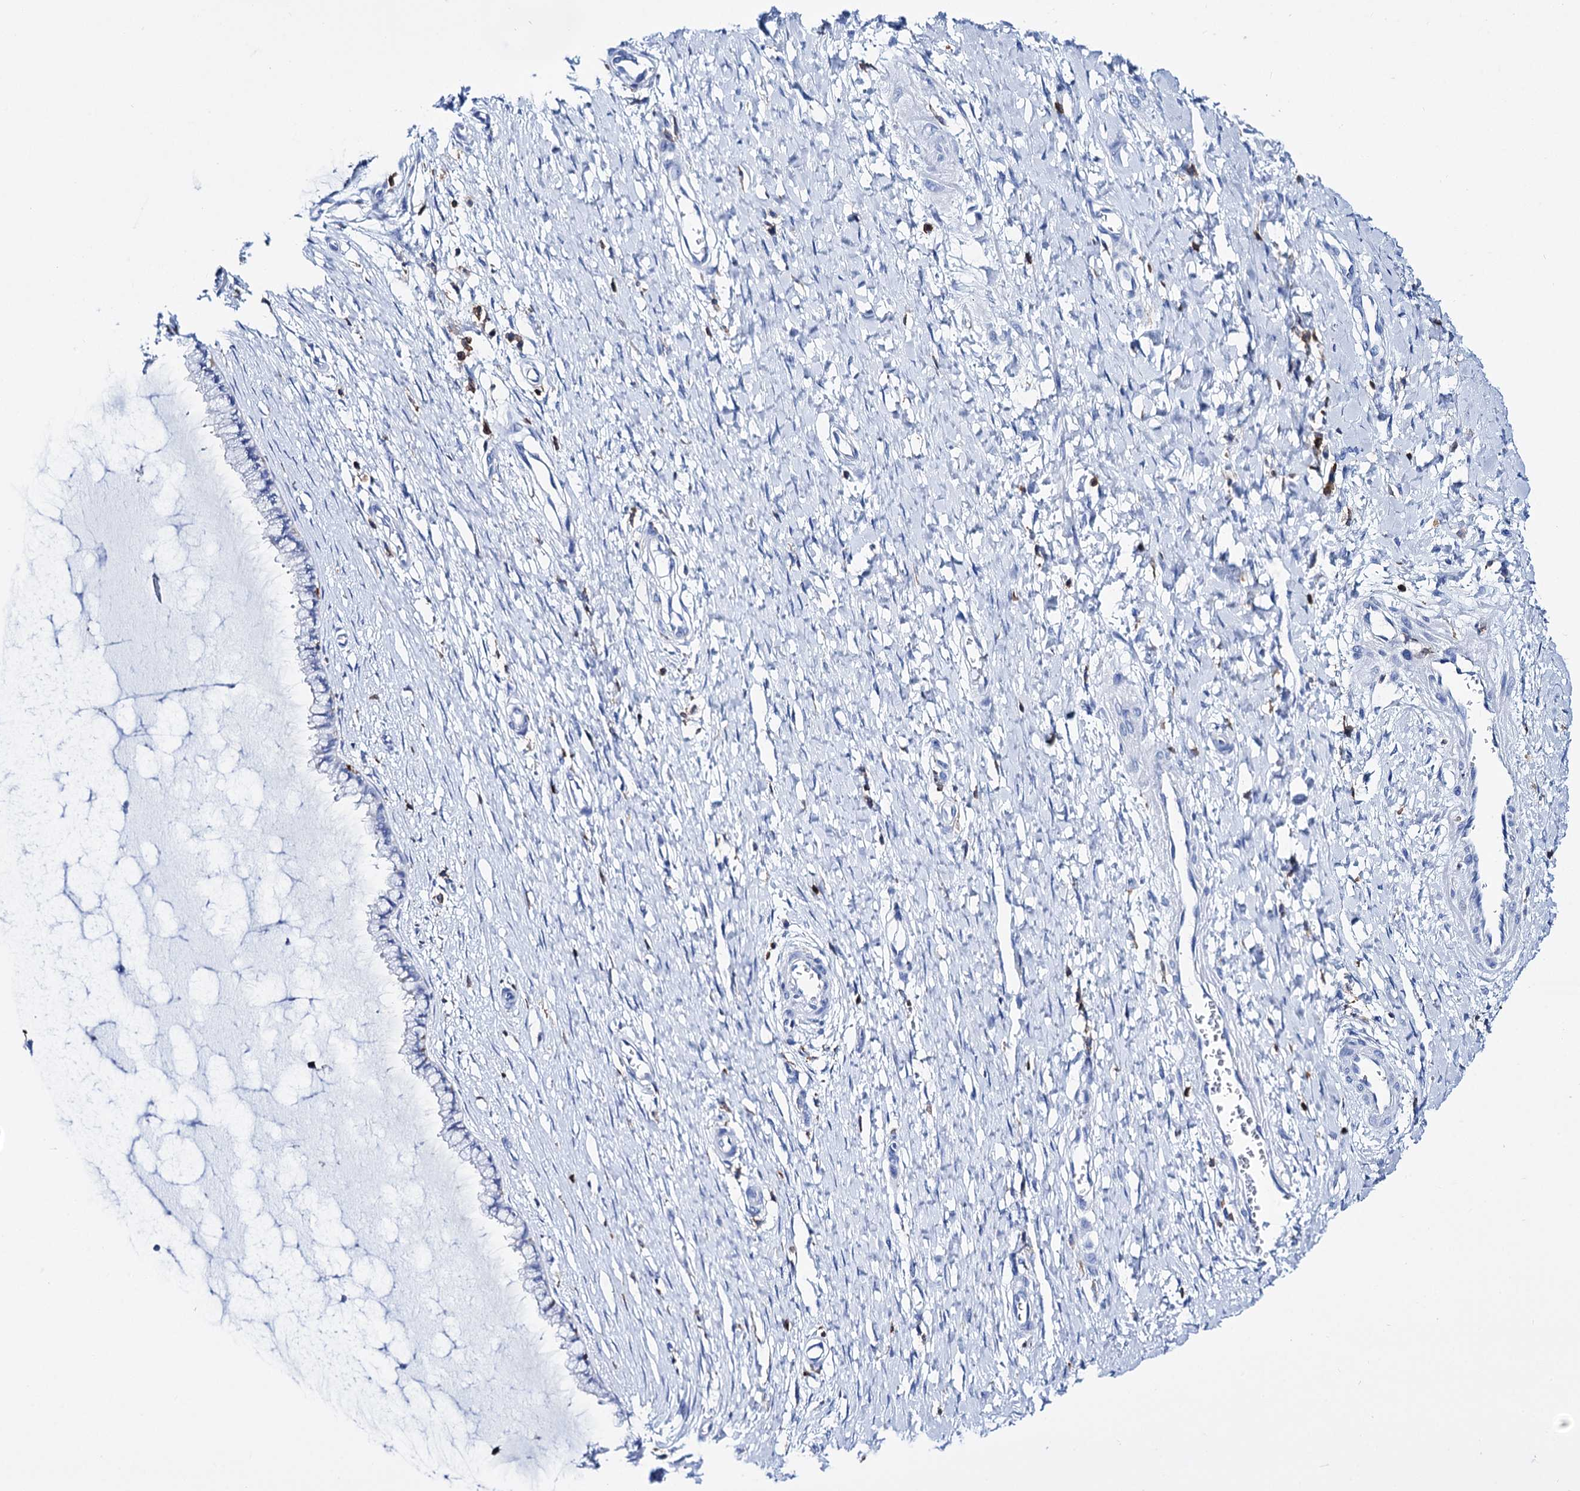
{"staining": {"intensity": "negative", "quantity": "none", "location": "none"}, "tissue": "cervix", "cell_type": "Glandular cells", "image_type": "normal", "snomed": [{"axis": "morphology", "description": "Normal tissue, NOS"}, {"axis": "topography", "description": "Cervix"}], "caption": "An immunohistochemistry image of normal cervix is shown. There is no staining in glandular cells of cervix. The staining was performed using DAB (3,3'-diaminobenzidine) to visualize the protein expression in brown, while the nuclei were stained in blue with hematoxylin (Magnification: 20x).", "gene": "DEF6", "patient": {"sex": "female", "age": 55}}